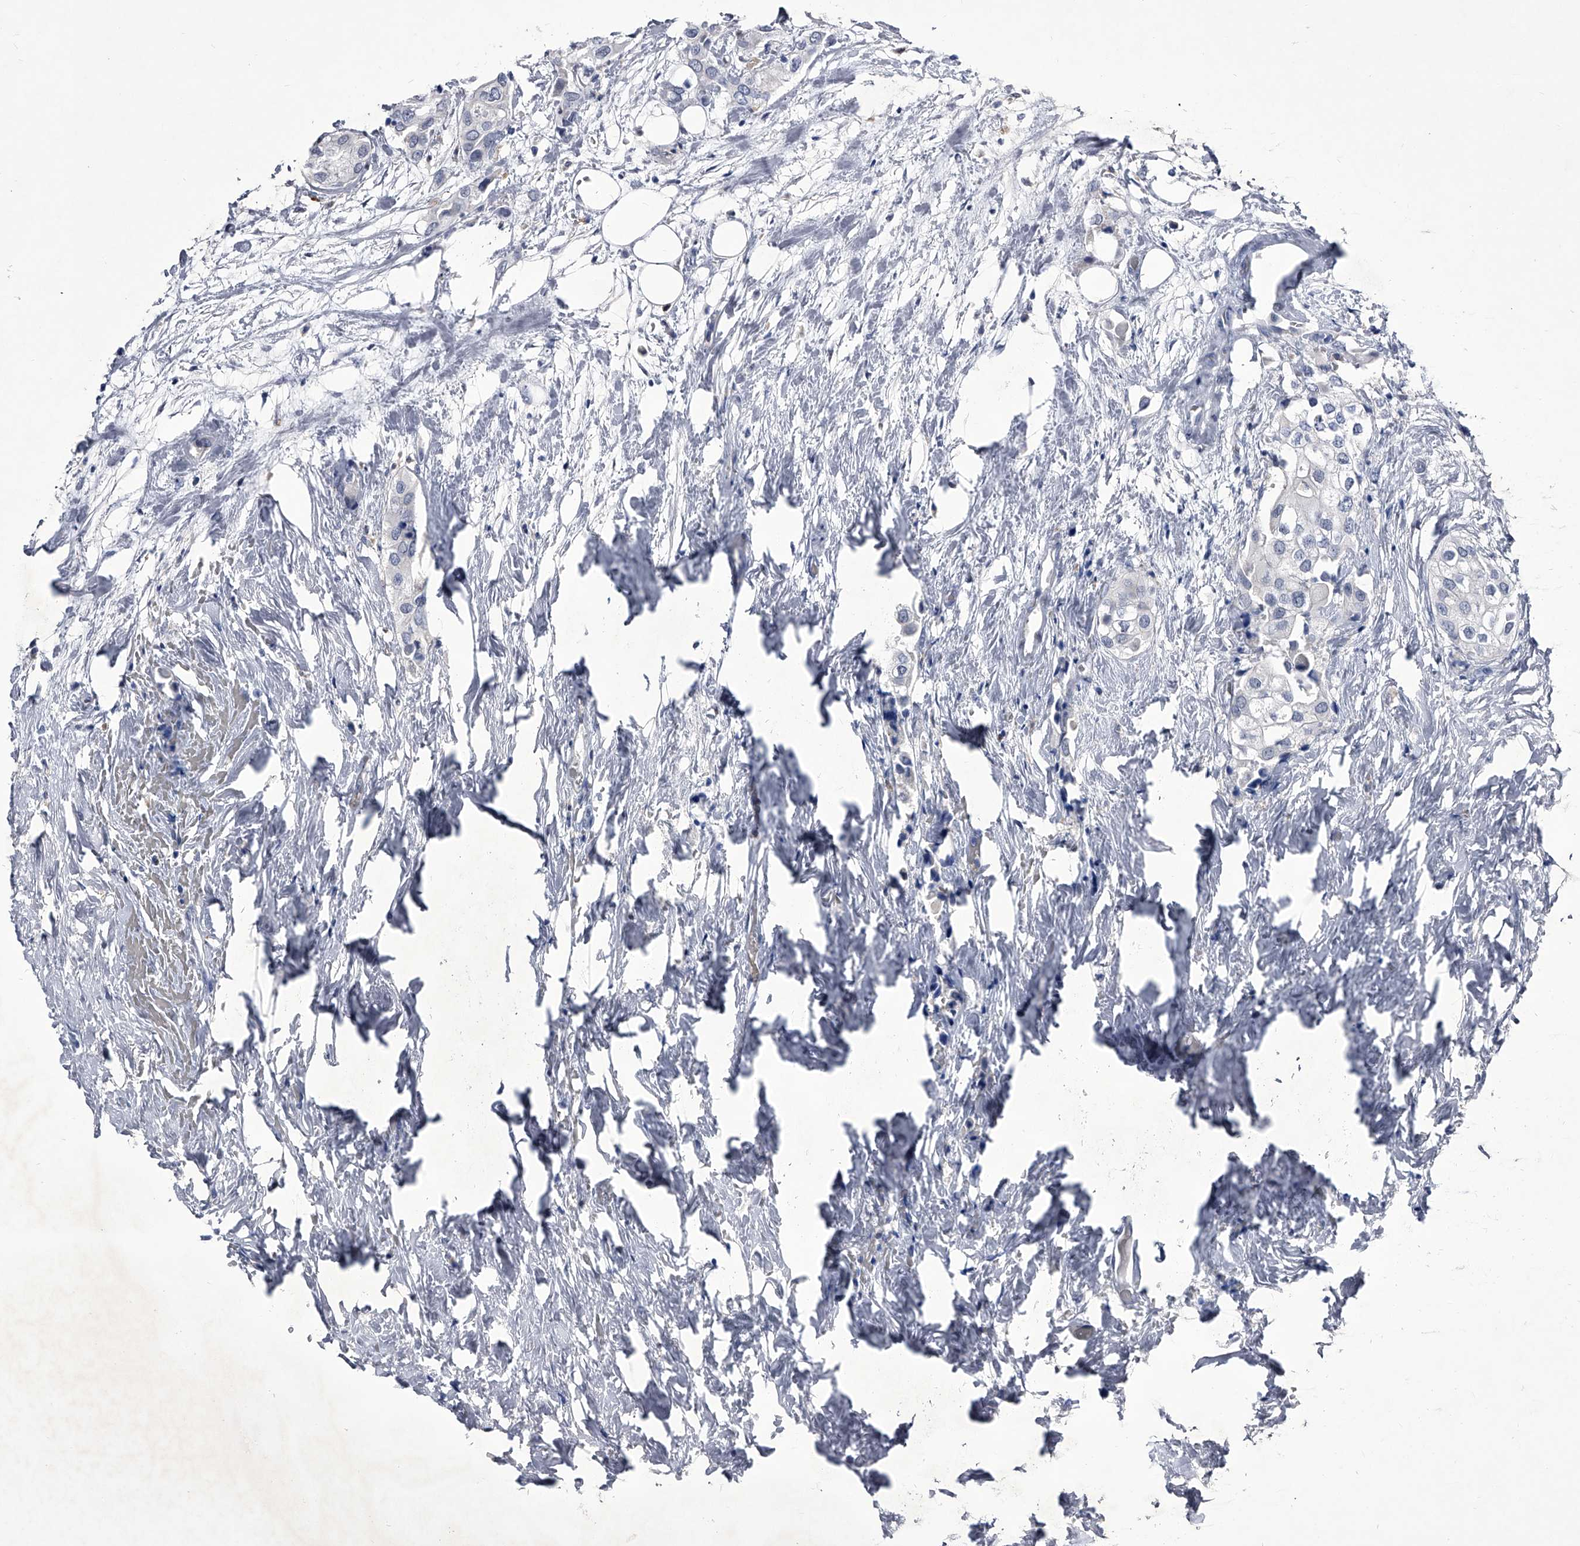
{"staining": {"intensity": "negative", "quantity": "none", "location": "none"}, "tissue": "urothelial cancer", "cell_type": "Tumor cells", "image_type": "cancer", "snomed": [{"axis": "morphology", "description": "Urothelial carcinoma, High grade"}, {"axis": "topography", "description": "Urinary bladder"}], "caption": "A high-resolution photomicrograph shows immunohistochemistry (IHC) staining of urothelial carcinoma (high-grade), which displays no significant positivity in tumor cells.", "gene": "CRISP2", "patient": {"sex": "male", "age": 64}}